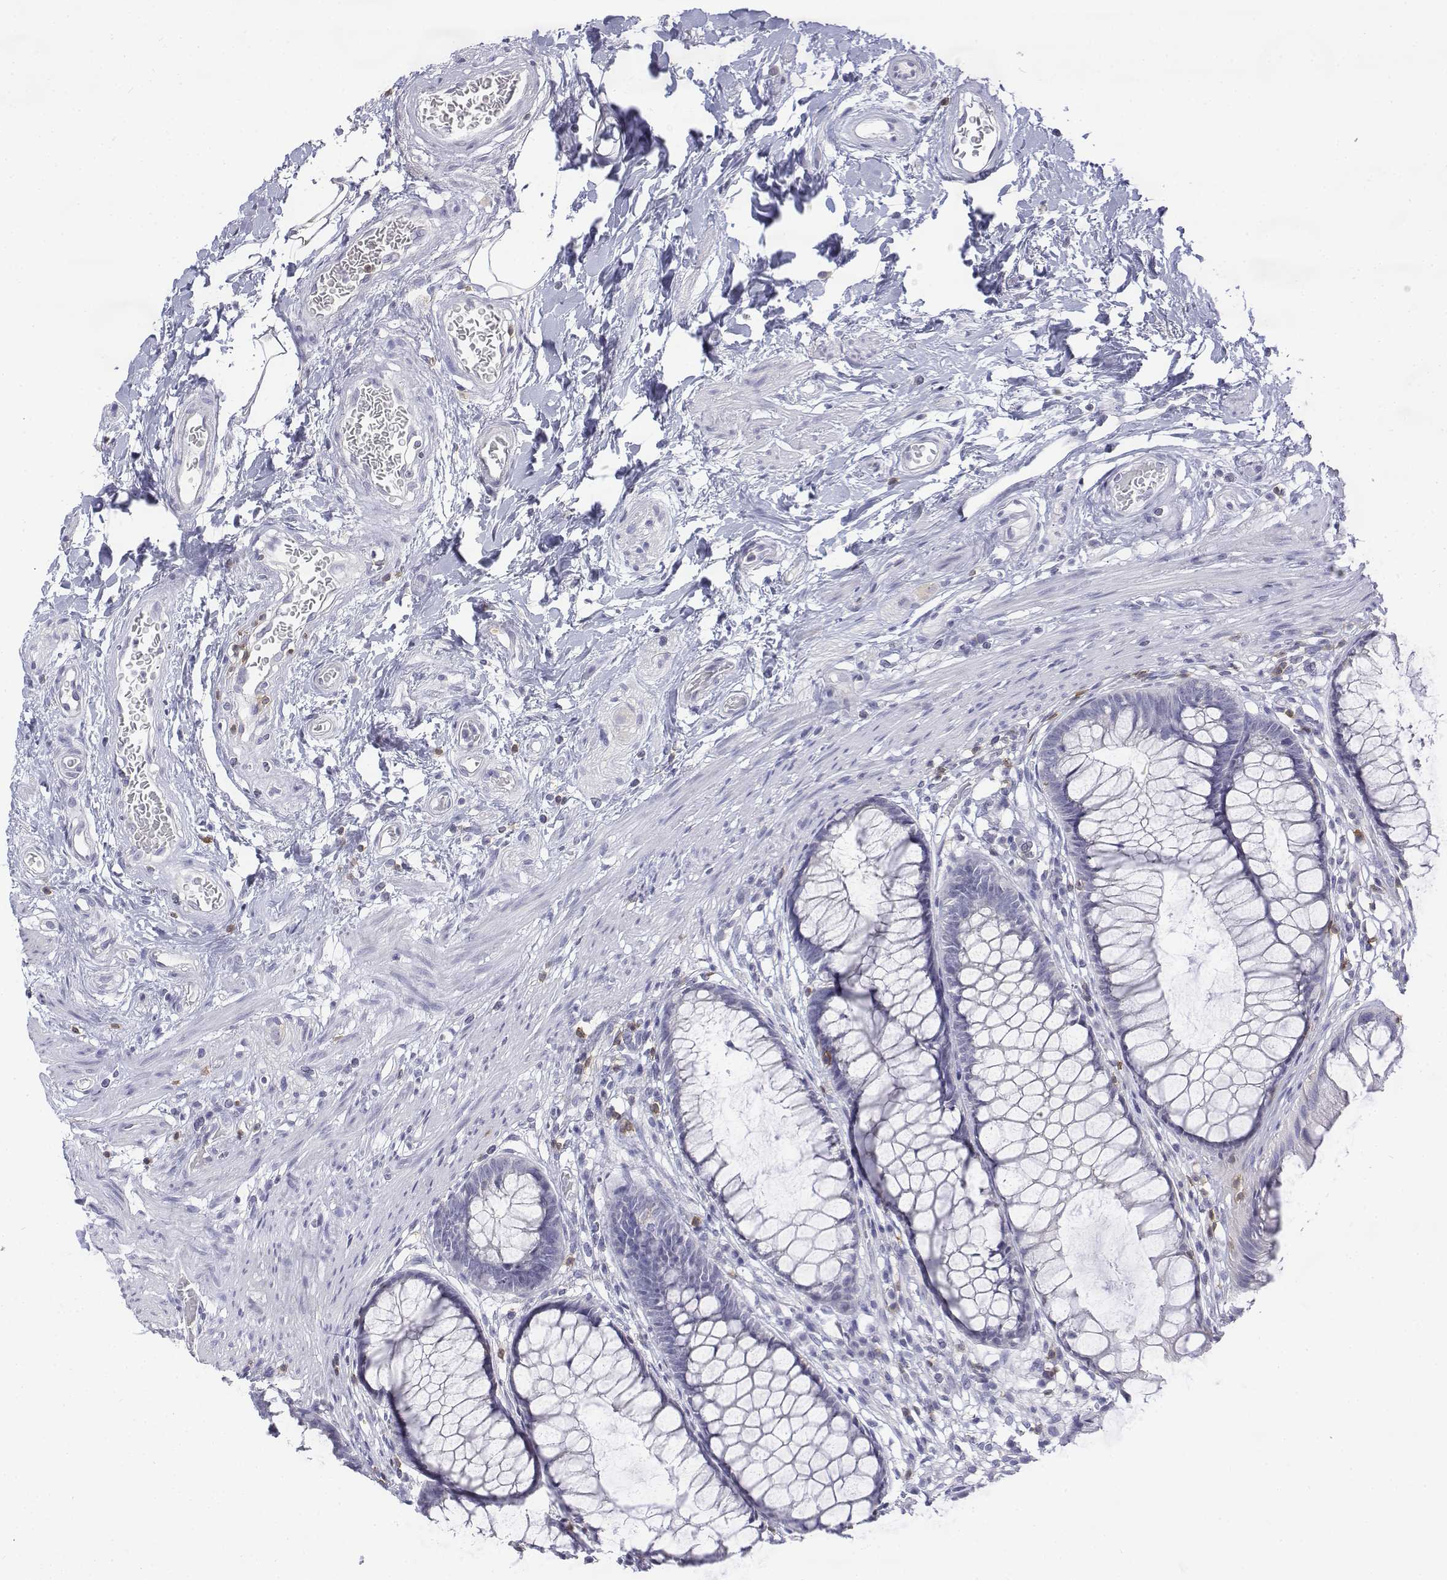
{"staining": {"intensity": "negative", "quantity": "none", "location": "none"}, "tissue": "rectum", "cell_type": "Glandular cells", "image_type": "normal", "snomed": [{"axis": "morphology", "description": "Normal tissue, NOS"}, {"axis": "topography", "description": "Smooth muscle"}, {"axis": "topography", "description": "Rectum"}], "caption": "An immunohistochemistry photomicrograph of normal rectum is shown. There is no staining in glandular cells of rectum. Nuclei are stained in blue.", "gene": "CD3E", "patient": {"sex": "male", "age": 53}}